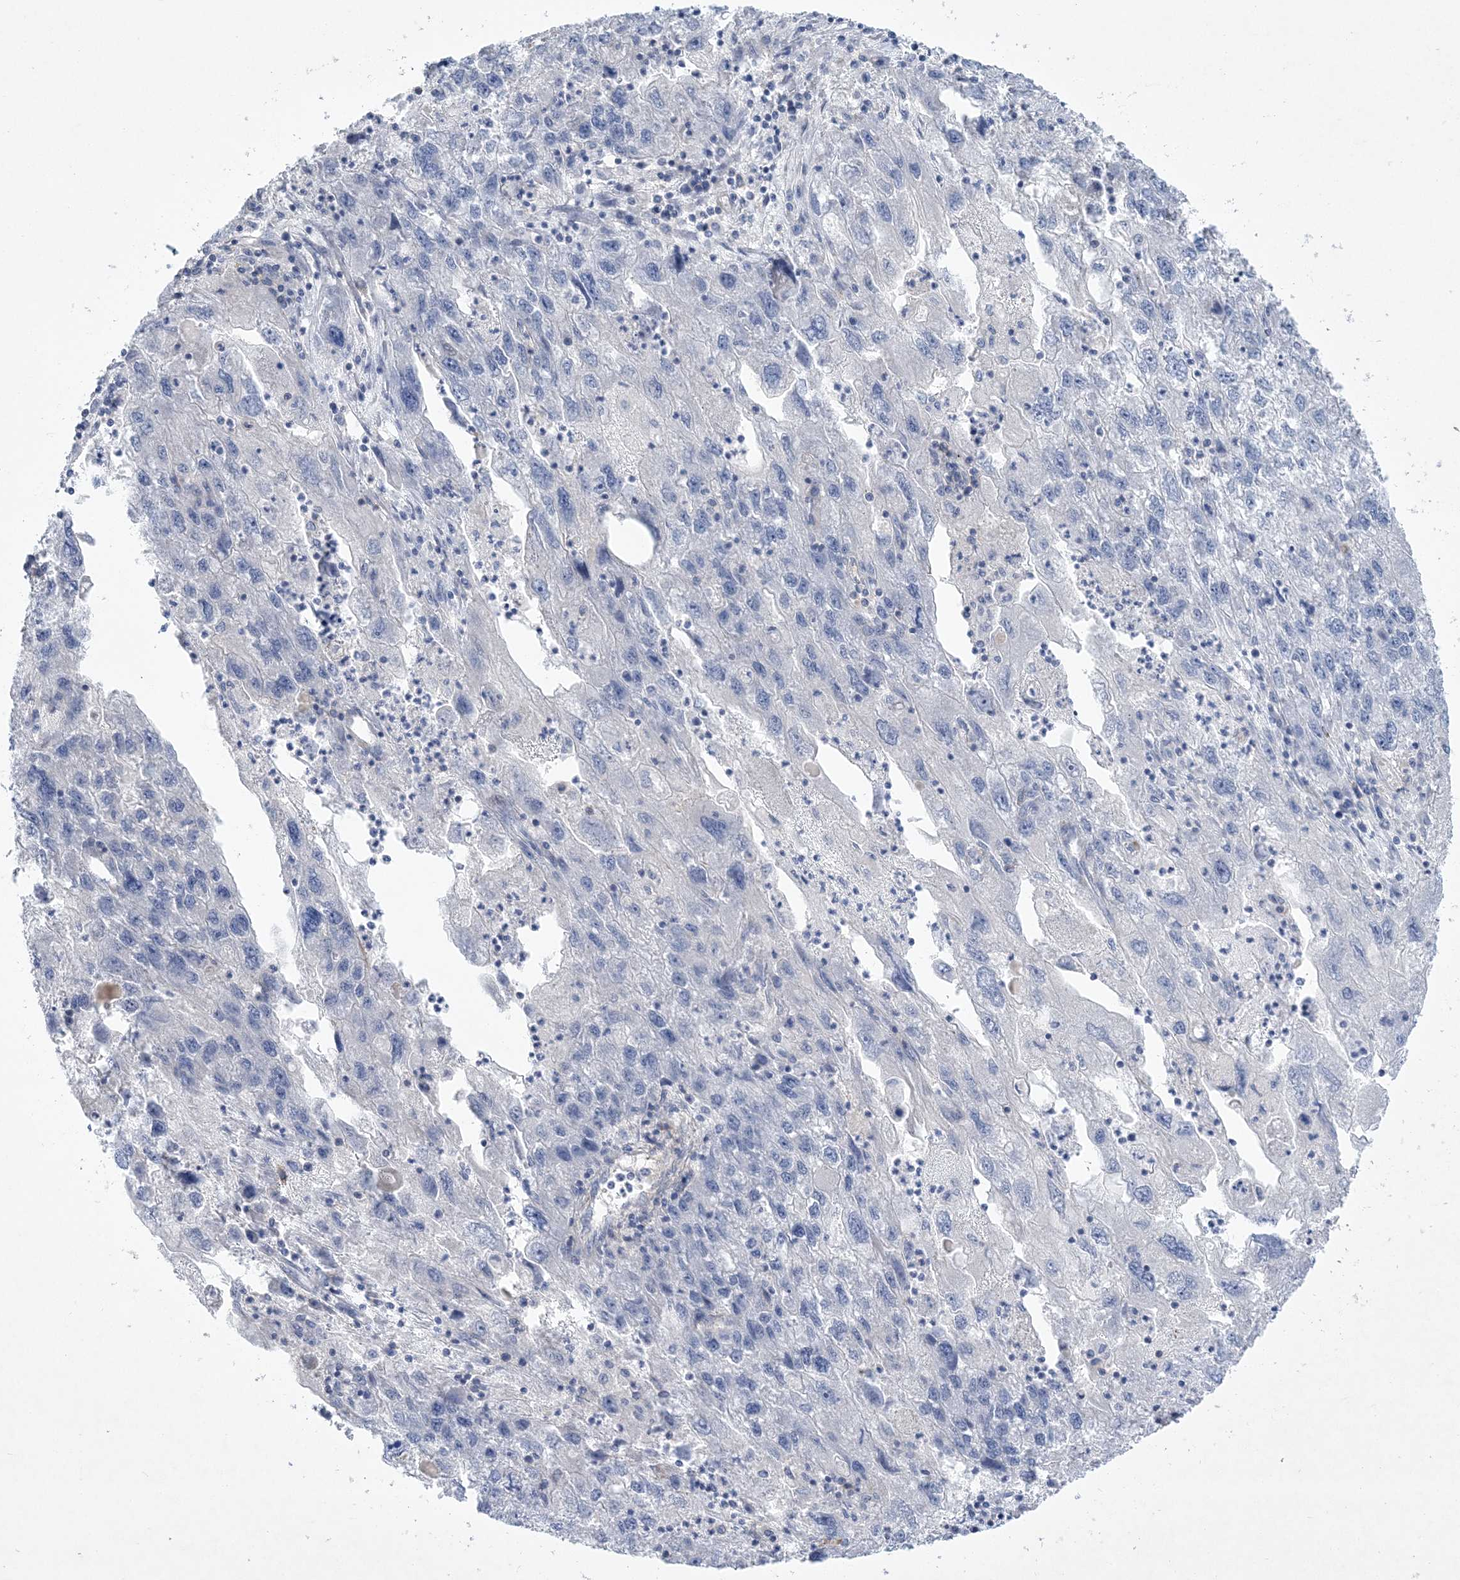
{"staining": {"intensity": "negative", "quantity": "none", "location": "none"}, "tissue": "endometrial cancer", "cell_type": "Tumor cells", "image_type": "cancer", "snomed": [{"axis": "morphology", "description": "Adenocarcinoma, NOS"}, {"axis": "topography", "description": "Endometrium"}], "caption": "Micrograph shows no significant protein positivity in tumor cells of endometrial cancer (adenocarcinoma).", "gene": "ADAMTS12", "patient": {"sex": "female", "age": 49}}